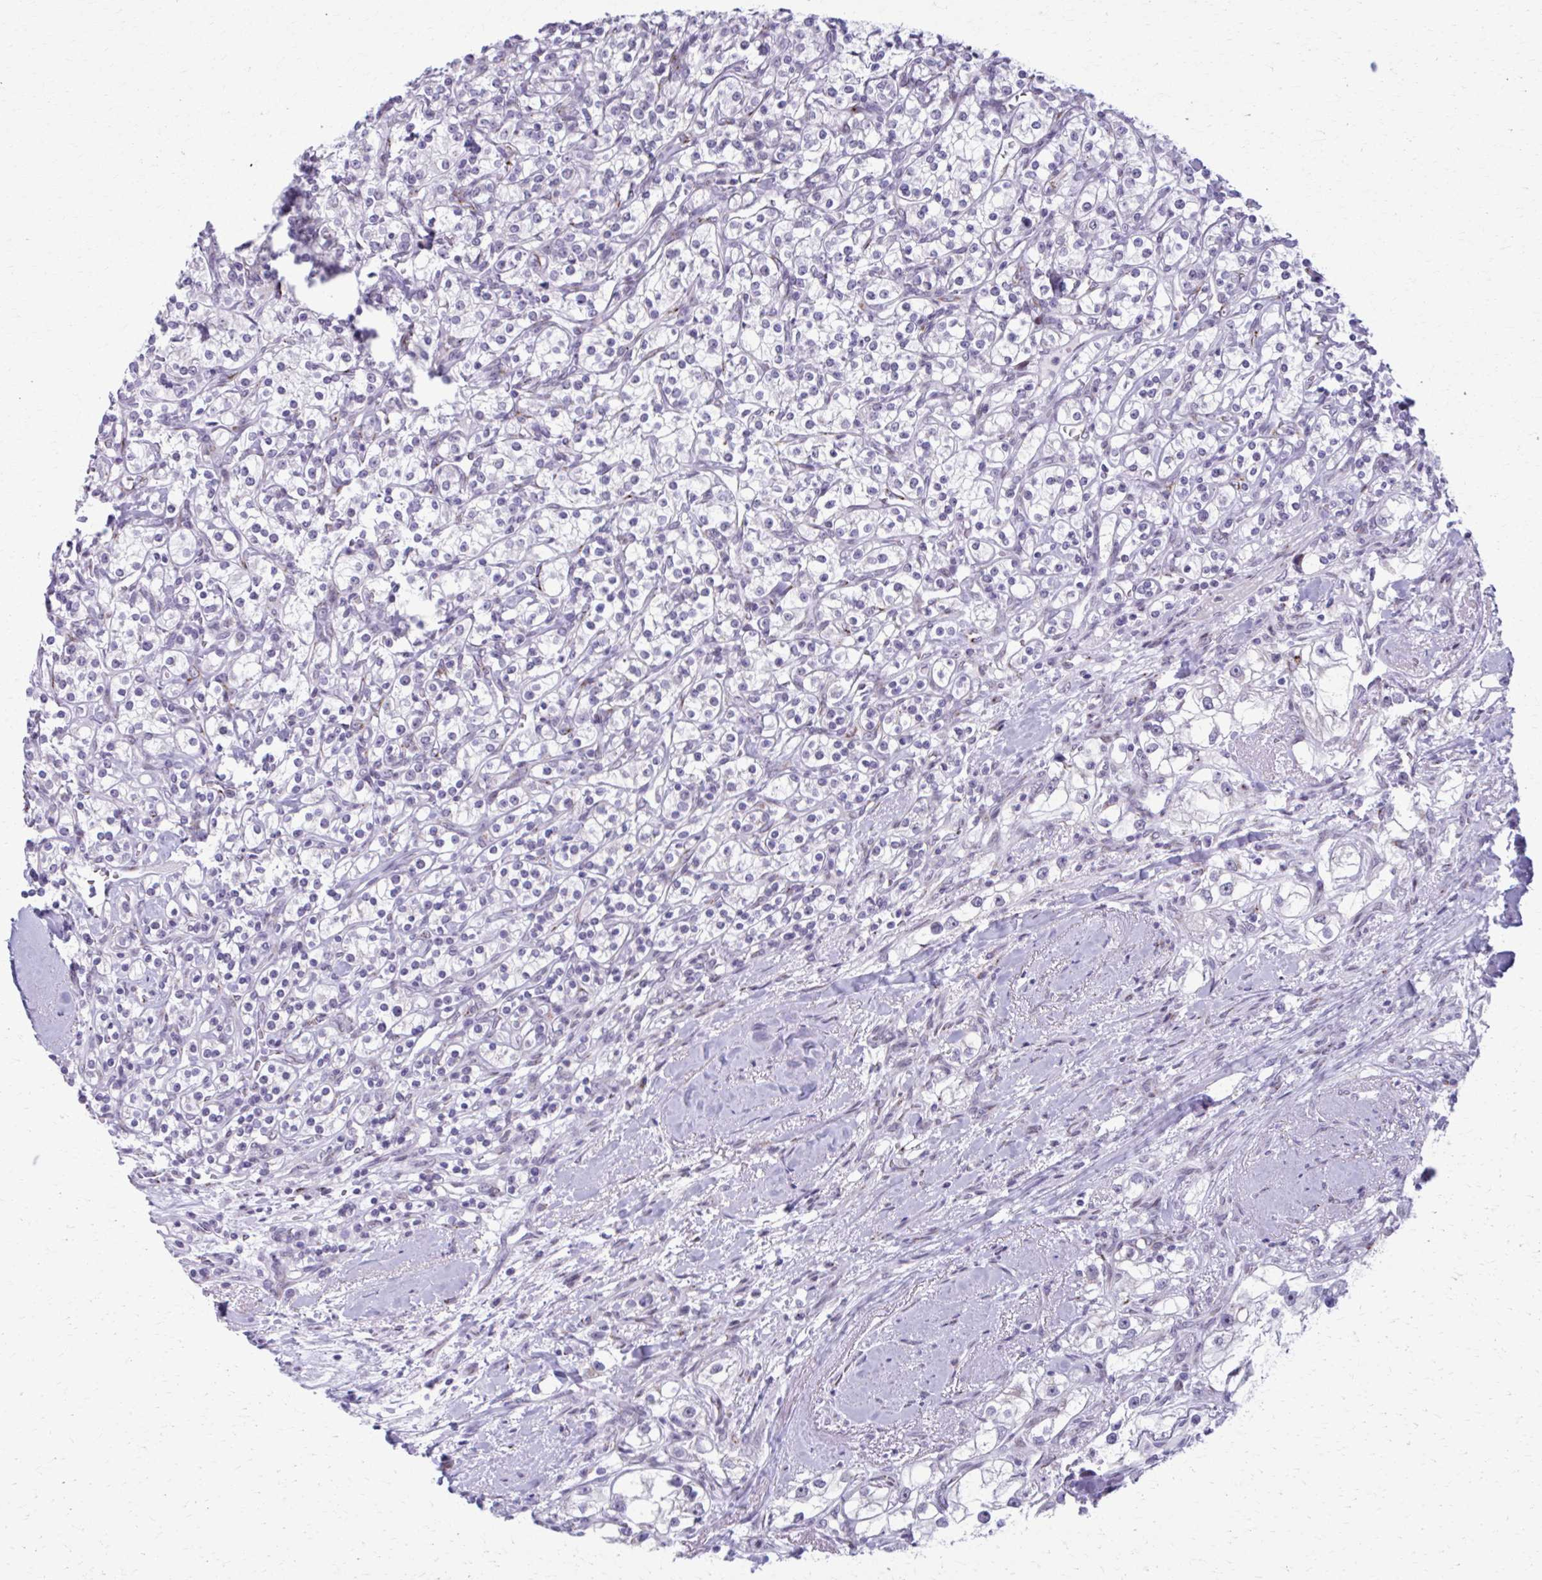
{"staining": {"intensity": "negative", "quantity": "none", "location": "none"}, "tissue": "renal cancer", "cell_type": "Tumor cells", "image_type": "cancer", "snomed": [{"axis": "morphology", "description": "Adenocarcinoma, NOS"}, {"axis": "topography", "description": "Kidney"}], "caption": "Tumor cells are negative for protein expression in human renal cancer.", "gene": "ZNF682", "patient": {"sex": "male", "age": 77}}